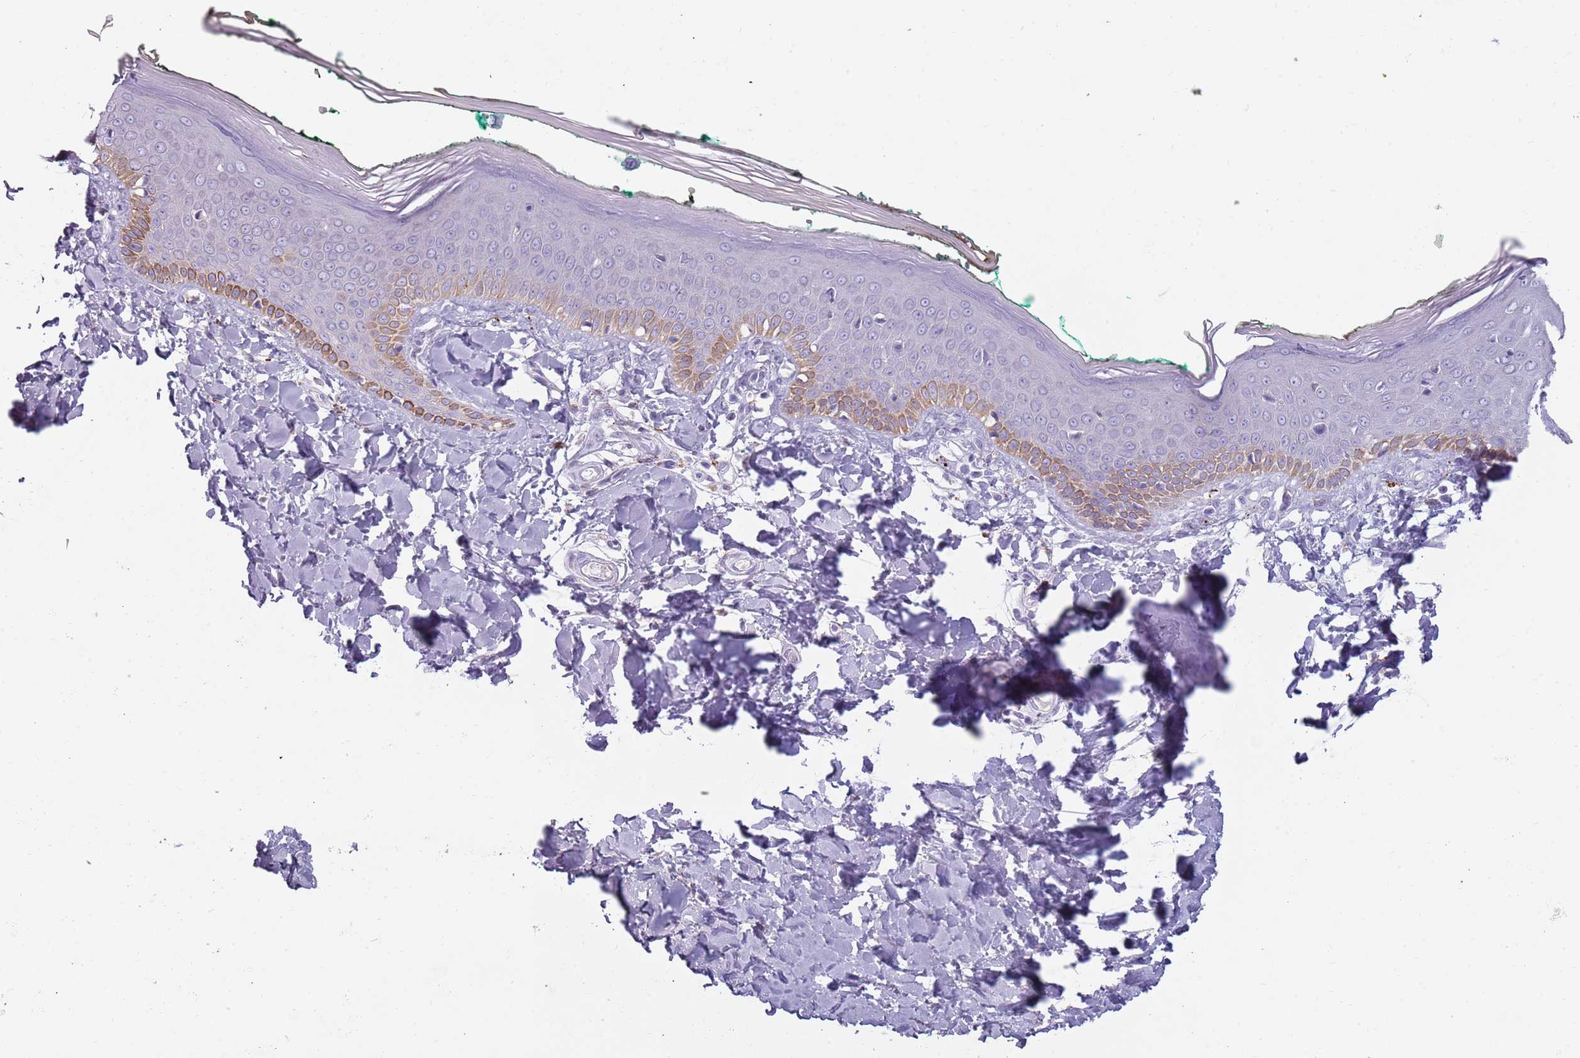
{"staining": {"intensity": "negative", "quantity": "none", "location": "none"}, "tissue": "skin", "cell_type": "Fibroblasts", "image_type": "normal", "snomed": [{"axis": "morphology", "description": "Normal tissue, NOS"}, {"axis": "morphology", "description": "Malignant melanoma, NOS"}, {"axis": "topography", "description": "Skin"}], "caption": "There is no significant positivity in fibroblasts of skin.", "gene": "NWD2", "patient": {"sex": "male", "age": 62}}